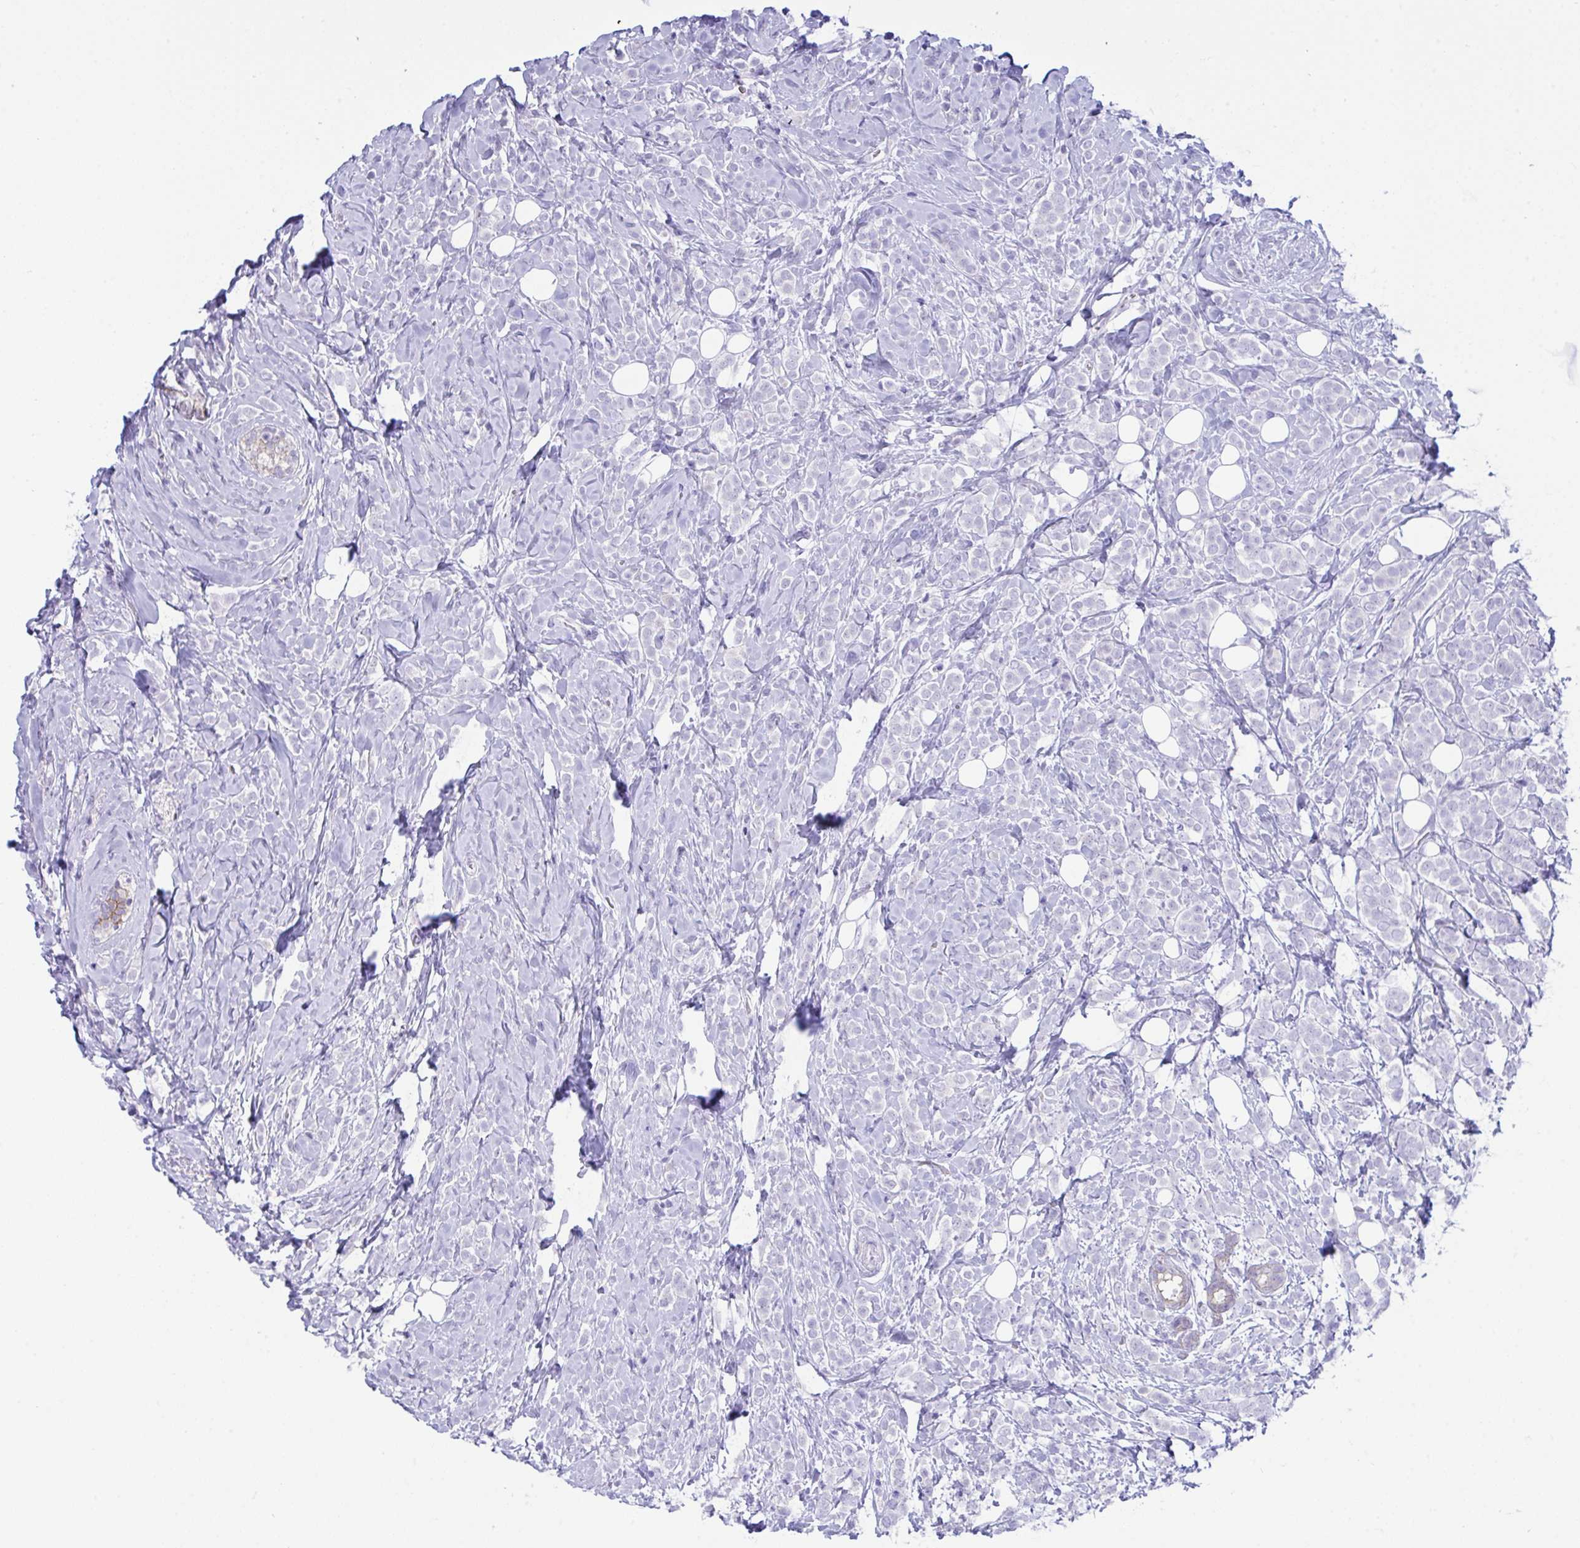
{"staining": {"intensity": "negative", "quantity": "none", "location": "none"}, "tissue": "breast cancer", "cell_type": "Tumor cells", "image_type": "cancer", "snomed": [{"axis": "morphology", "description": "Lobular carcinoma"}, {"axis": "topography", "description": "Breast"}], "caption": "This is a histopathology image of immunohistochemistry staining of breast cancer (lobular carcinoma), which shows no staining in tumor cells.", "gene": "GLB1L2", "patient": {"sex": "female", "age": 49}}